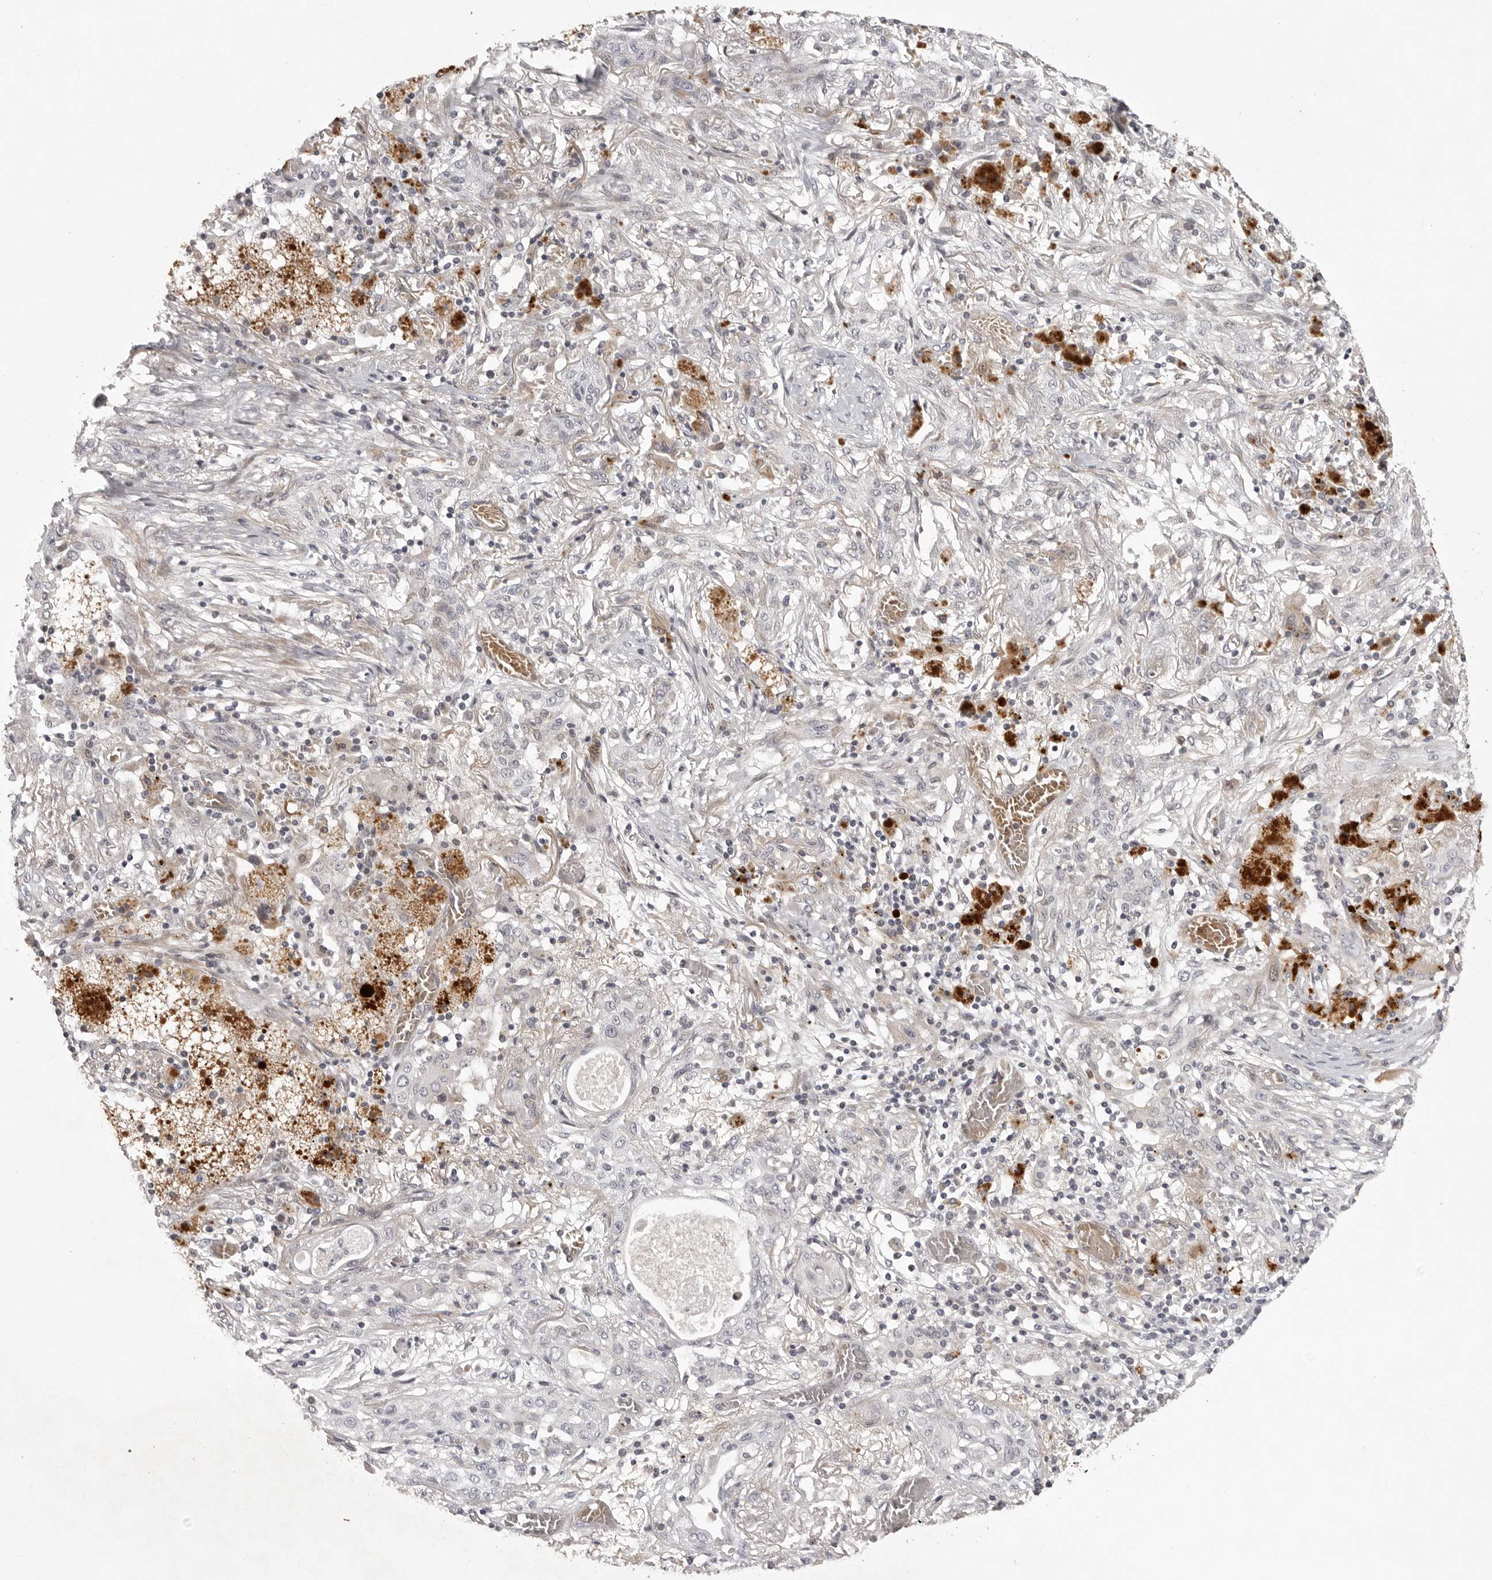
{"staining": {"intensity": "negative", "quantity": "none", "location": "none"}, "tissue": "lung cancer", "cell_type": "Tumor cells", "image_type": "cancer", "snomed": [{"axis": "morphology", "description": "Squamous cell carcinoma, NOS"}, {"axis": "topography", "description": "Lung"}], "caption": "A high-resolution histopathology image shows immunohistochemistry (IHC) staining of lung squamous cell carcinoma, which reveals no significant expression in tumor cells.", "gene": "CD300LD", "patient": {"sex": "female", "age": 47}}